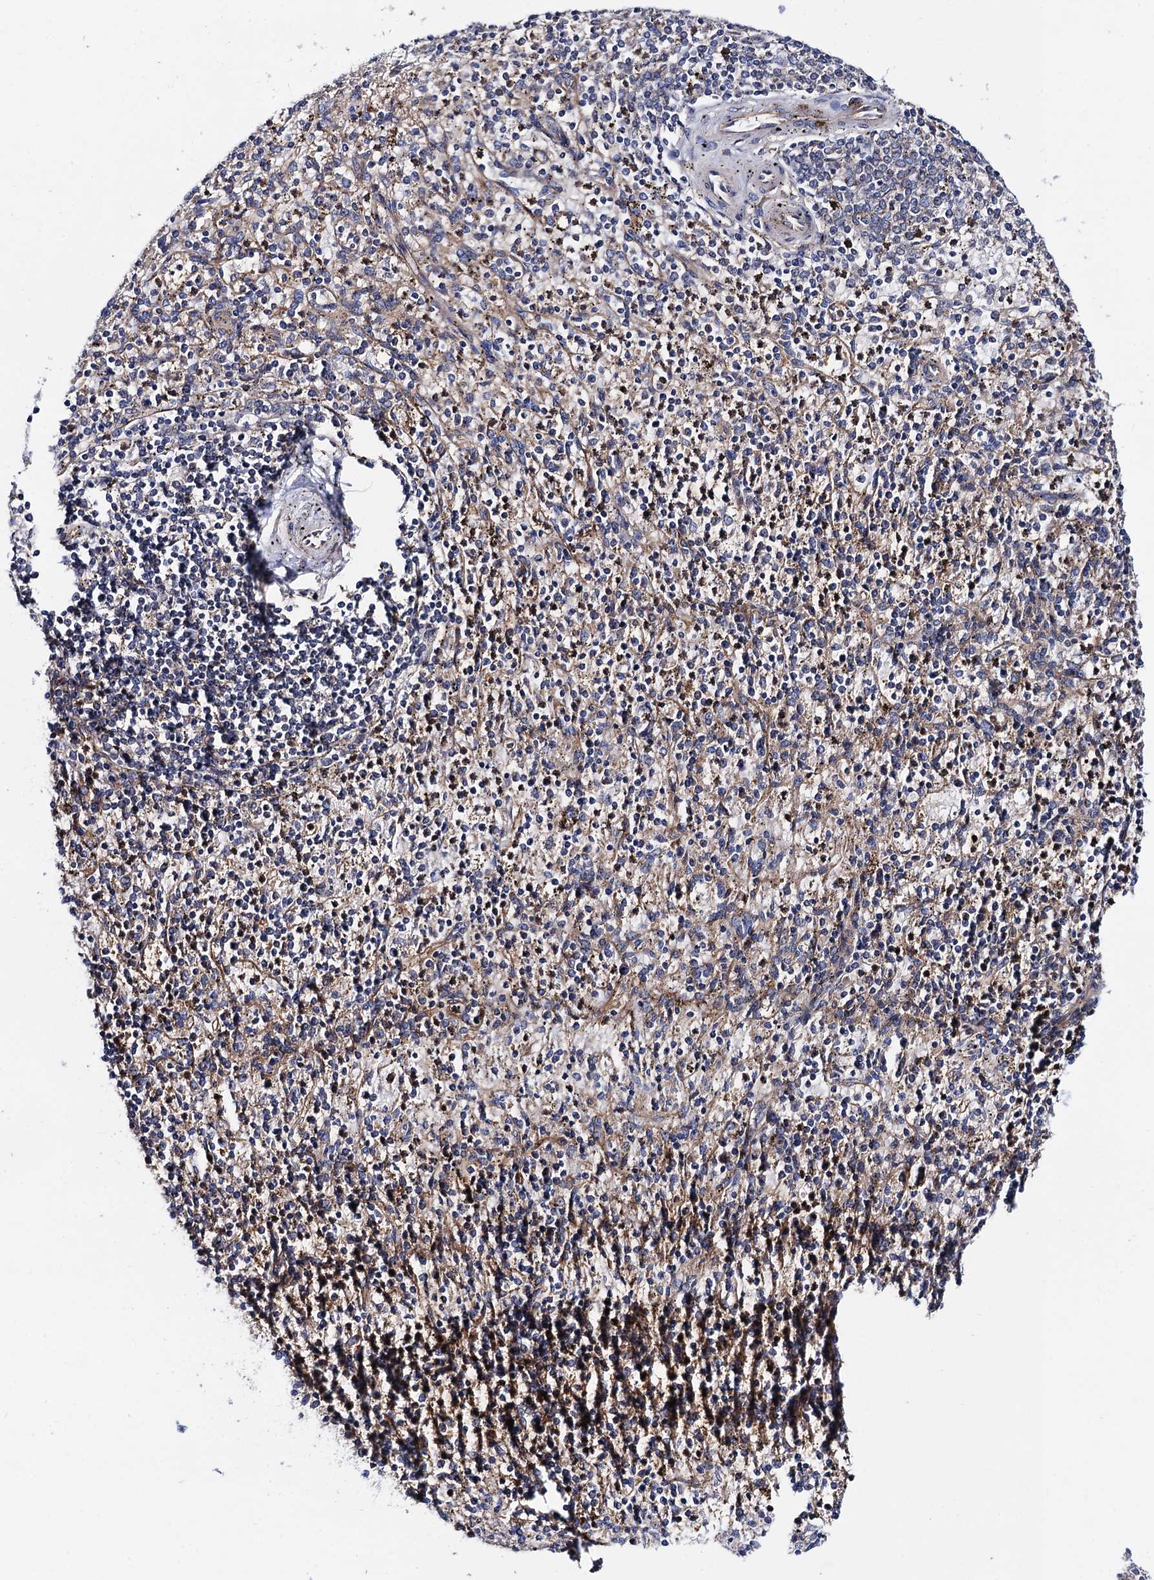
{"staining": {"intensity": "negative", "quantity": "none", "location": "none"}, "tissue": "spleen", "cell_type": "Cells in red pulp", "image_type": "normal", "snomed": [{"axis": "morphology", "description": "Normal tissue, NOS"}, {"axis": "topography", "description": "Spleen"}], "caption": "Histopathology image shows no protein expression in cells in red pulp of unremarkable spleen. (DAB IHC with hematoxylin counter stain).", "gene": "MRPL48", "patient": {"sex": "male", "age": 72}}